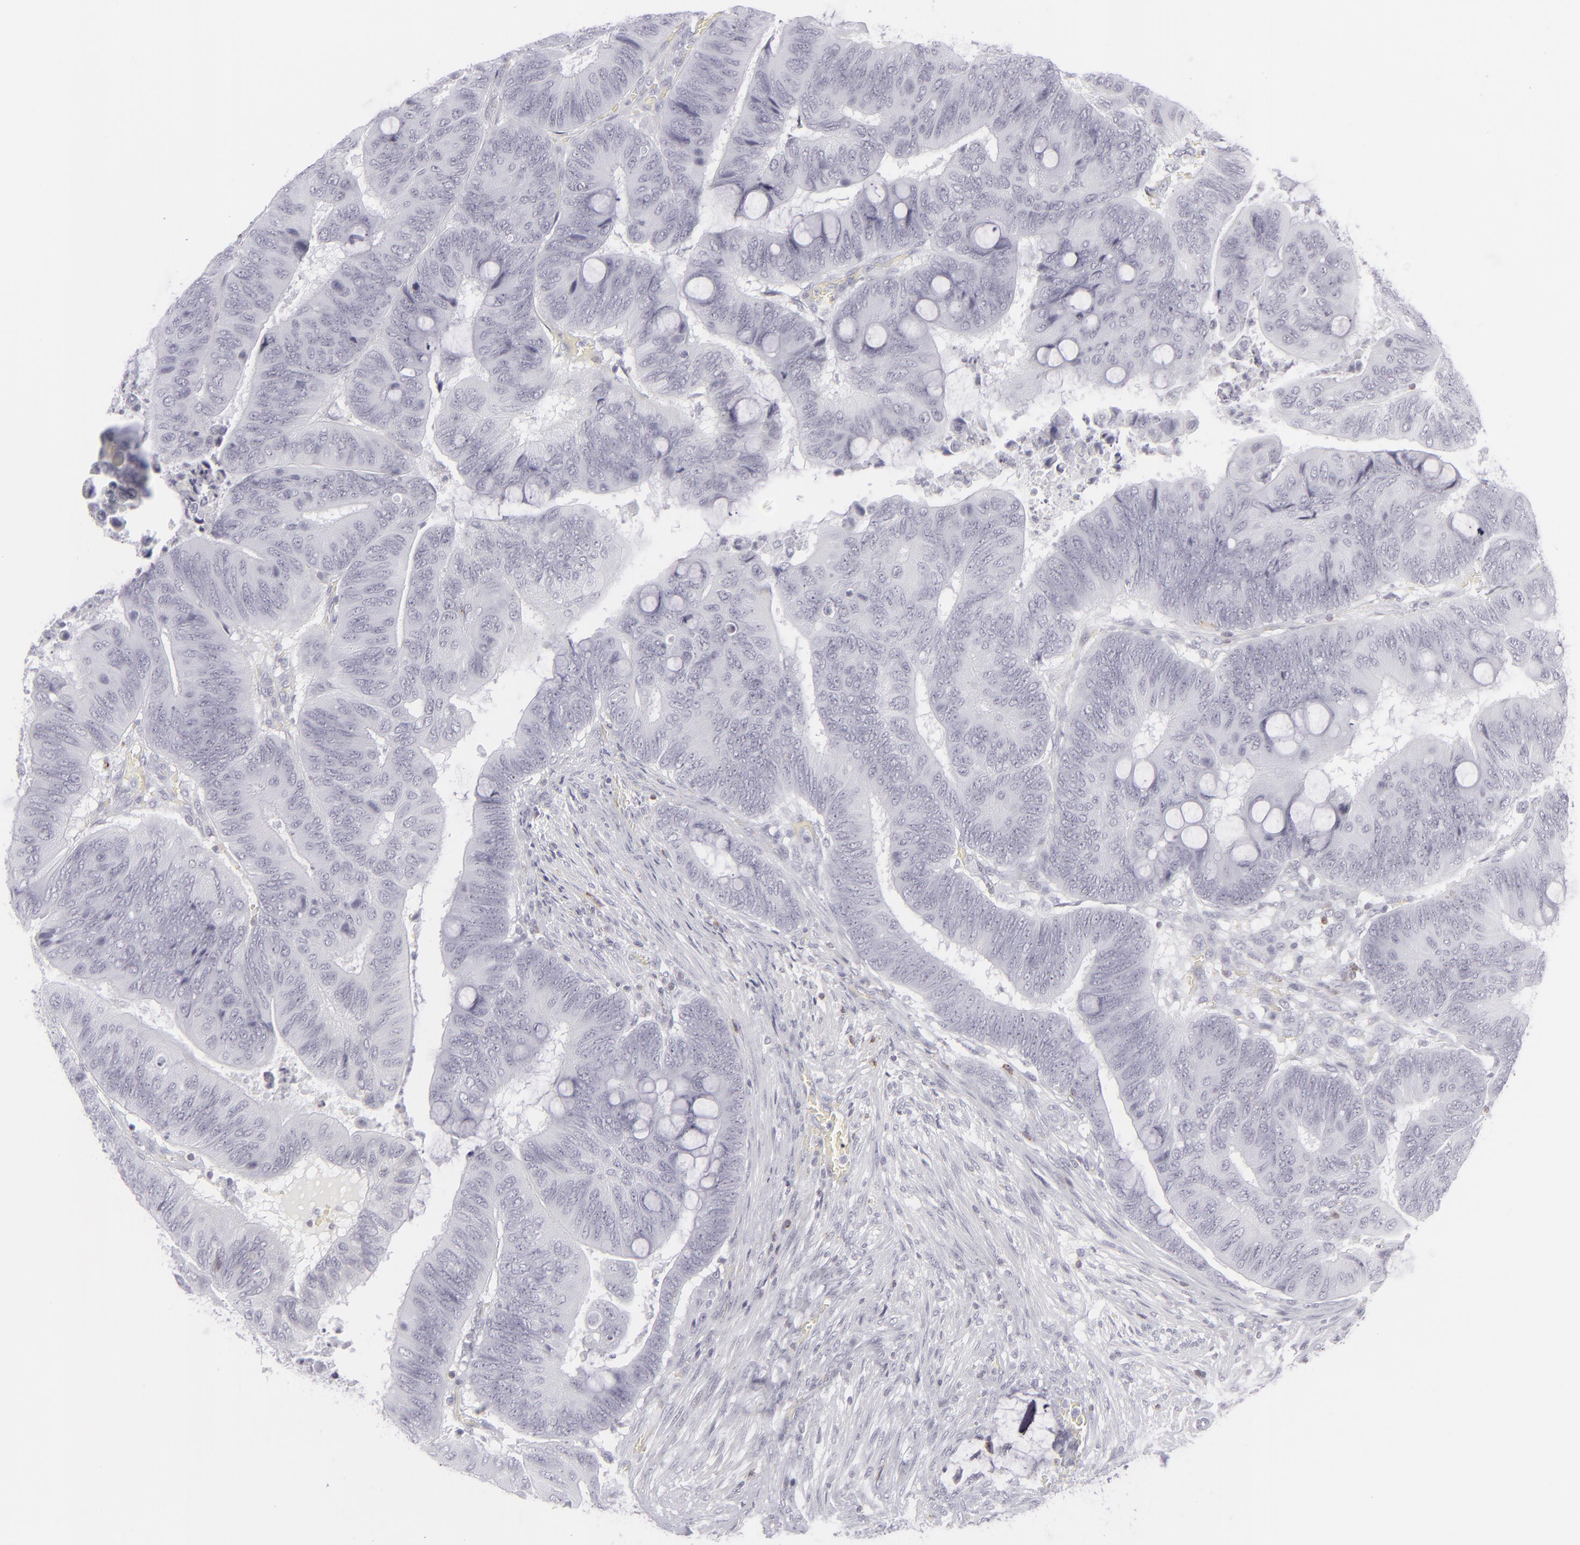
{"staining": {"intensity": "negative", "quantity": "none", "location": "none"}, "tissue": "colorectal cancer", "cell_type": "Tumor cells", "image_type": "cancer", "snomed": [{"axis": "morphology", "description": "Normal tissue, NOS"}, {"axis": "morphology", "description": "Adenocarcinoma, NOS"}, {"axis": "topography", "description": "Rectum"}], "caption": "IHC photomicrograph of neoplastic tissue: colorectal cancer stained with DAB (3,3'-diaminobenzidine) demonstrates no significant protein staining in tumor cells.", "gene": "CD7", "patient": {"sex": "male", "age": 92}}